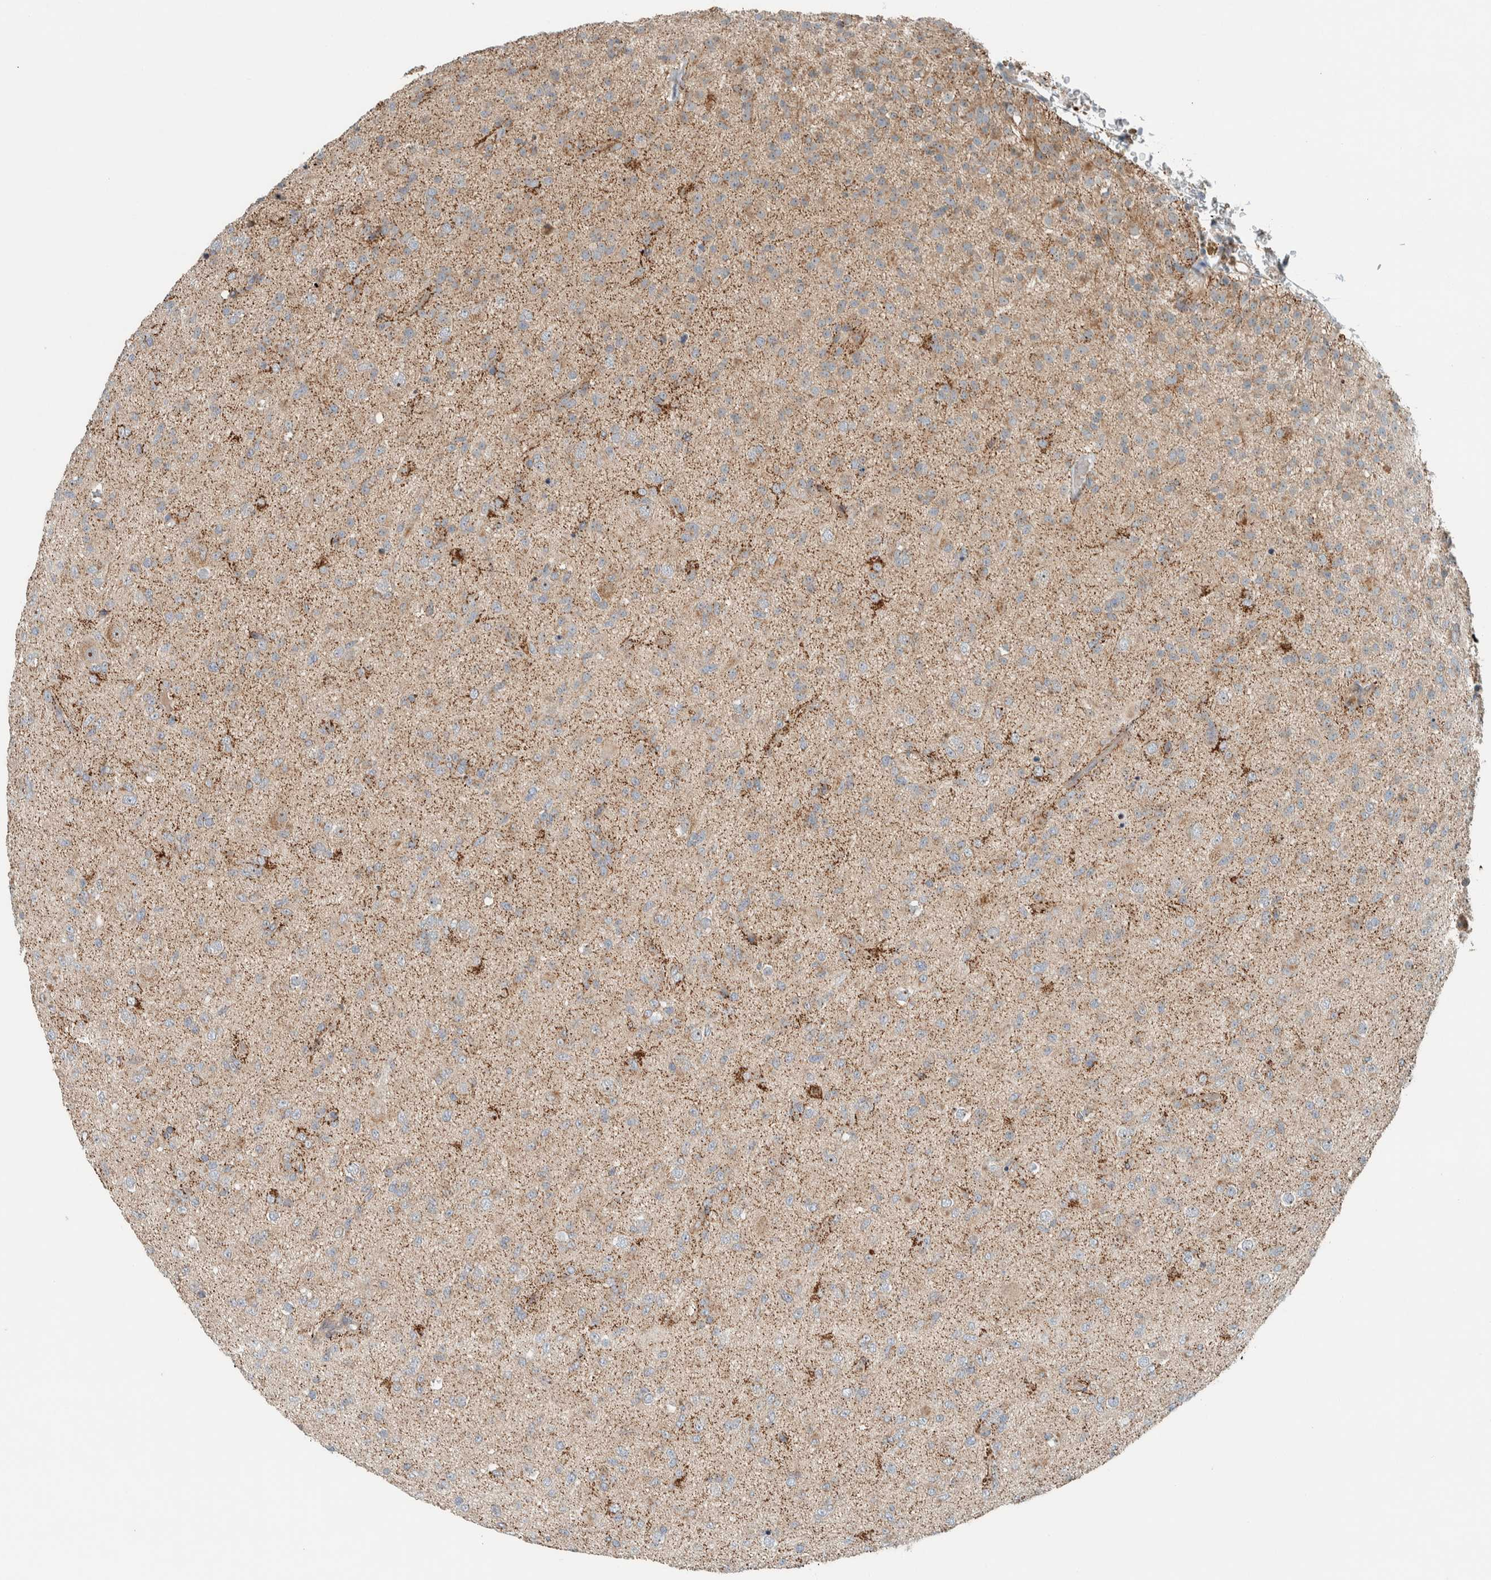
{"staining": {"intensity": "negative", "quantity": "none", "location": "none"}, "tissue": "glioma", "cell_type": "Tumor cells", "image_type": "cancer", "snomed": [{"axis": "morphology", "description": "Glioma, malignant, Low grade"}, {"axis": "topography", "description": "Brain"}], "caption": "Immunohistochemical staining of human malignant glioma (low-grade) displays no significant positivity in tumor cells. Brightfield microscopy of immunohistochemistry (IHC) stained with DAB (brown) and hematoxylin (blue), captured at high magnification.", "gene": "SLFN12L", "patient": {"sex": "male", "age": 65}}